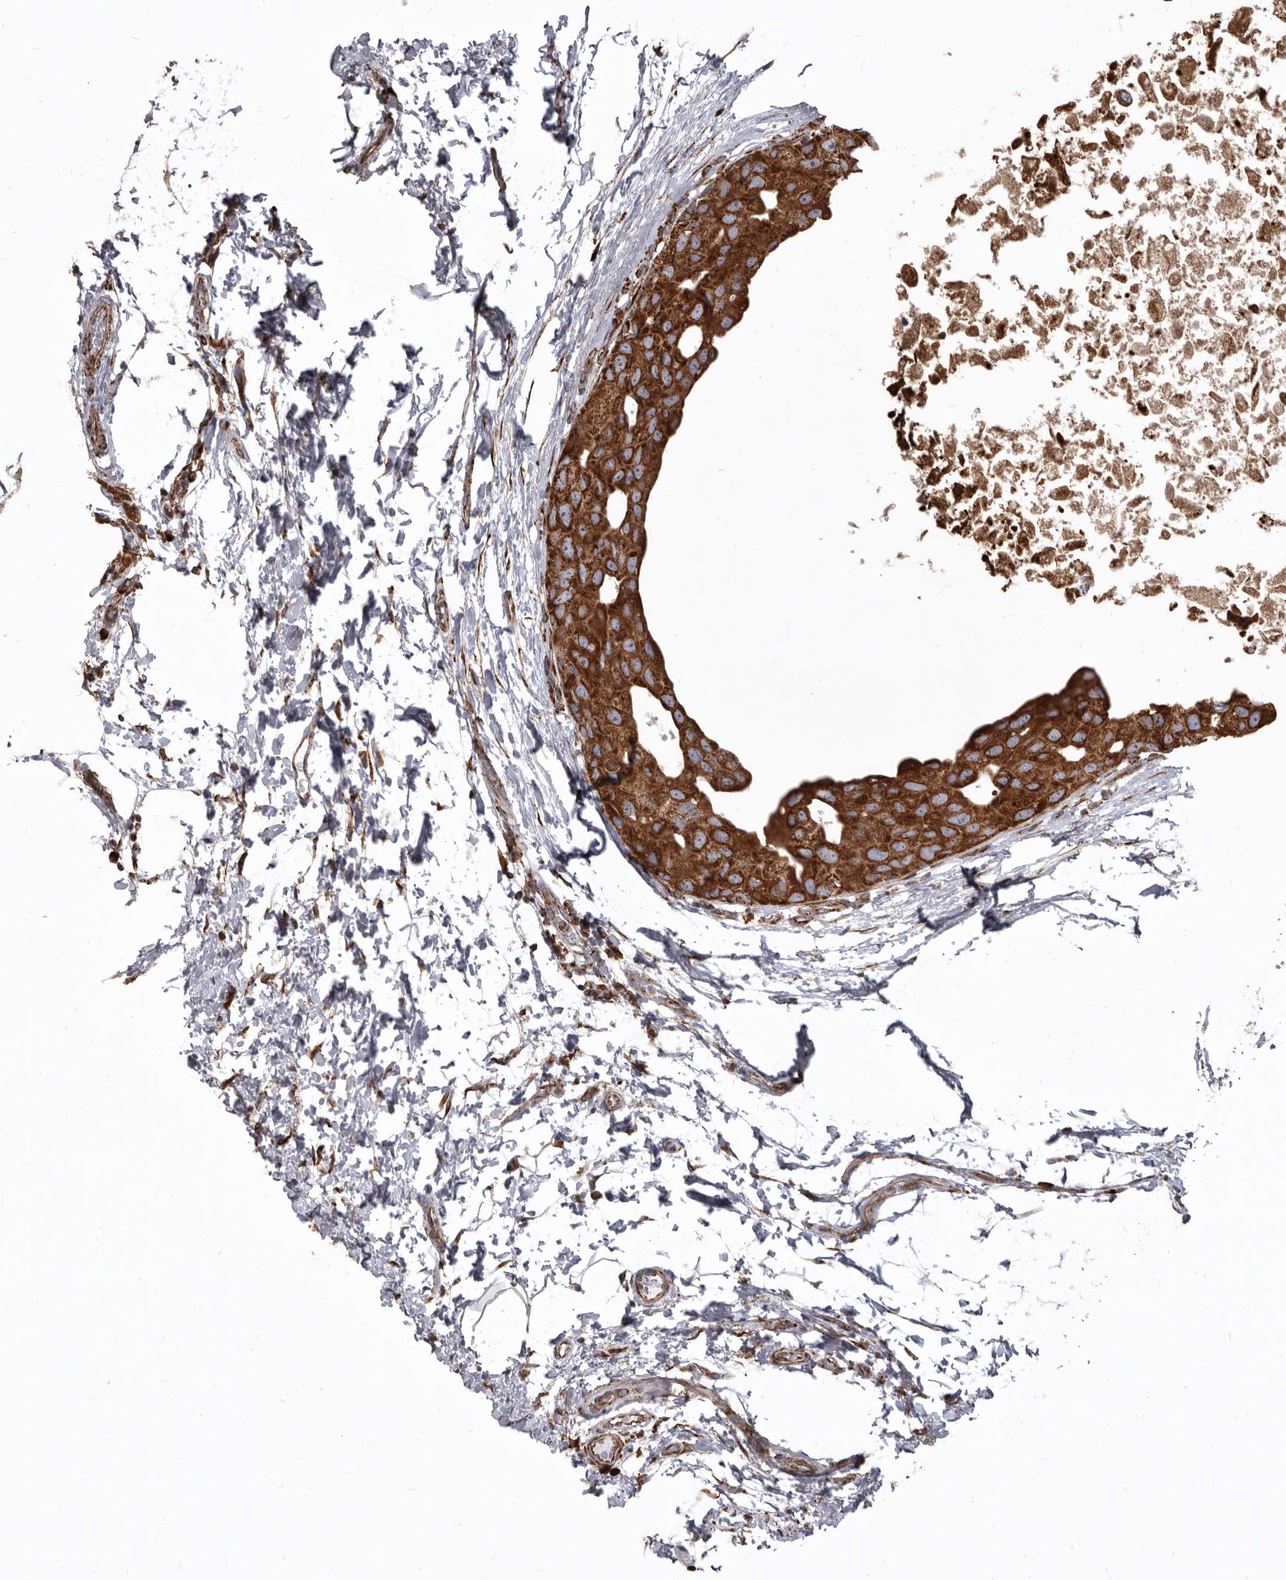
{"staining": {"intensity": "strong", "quantity": ">75%", "location": "cytoplasmic/membranous"}, "tissue": "breast cancer", "cell_type": "Tumor cells", "image_type": "cancer", "snomed": [{"axis": "morphology", "description": "Duct carcinoma"}, {"axis": "topography", "description": "Breast"}], "caption": "A photomicrograph of human breast infiltrating ductal carcinoma stained for a protein reveals strong cytoplasmic/membranous brown staining in tumor cells.", "gene": "CDK5RAP3", "patient": {"sex": "female", "age": 62}}